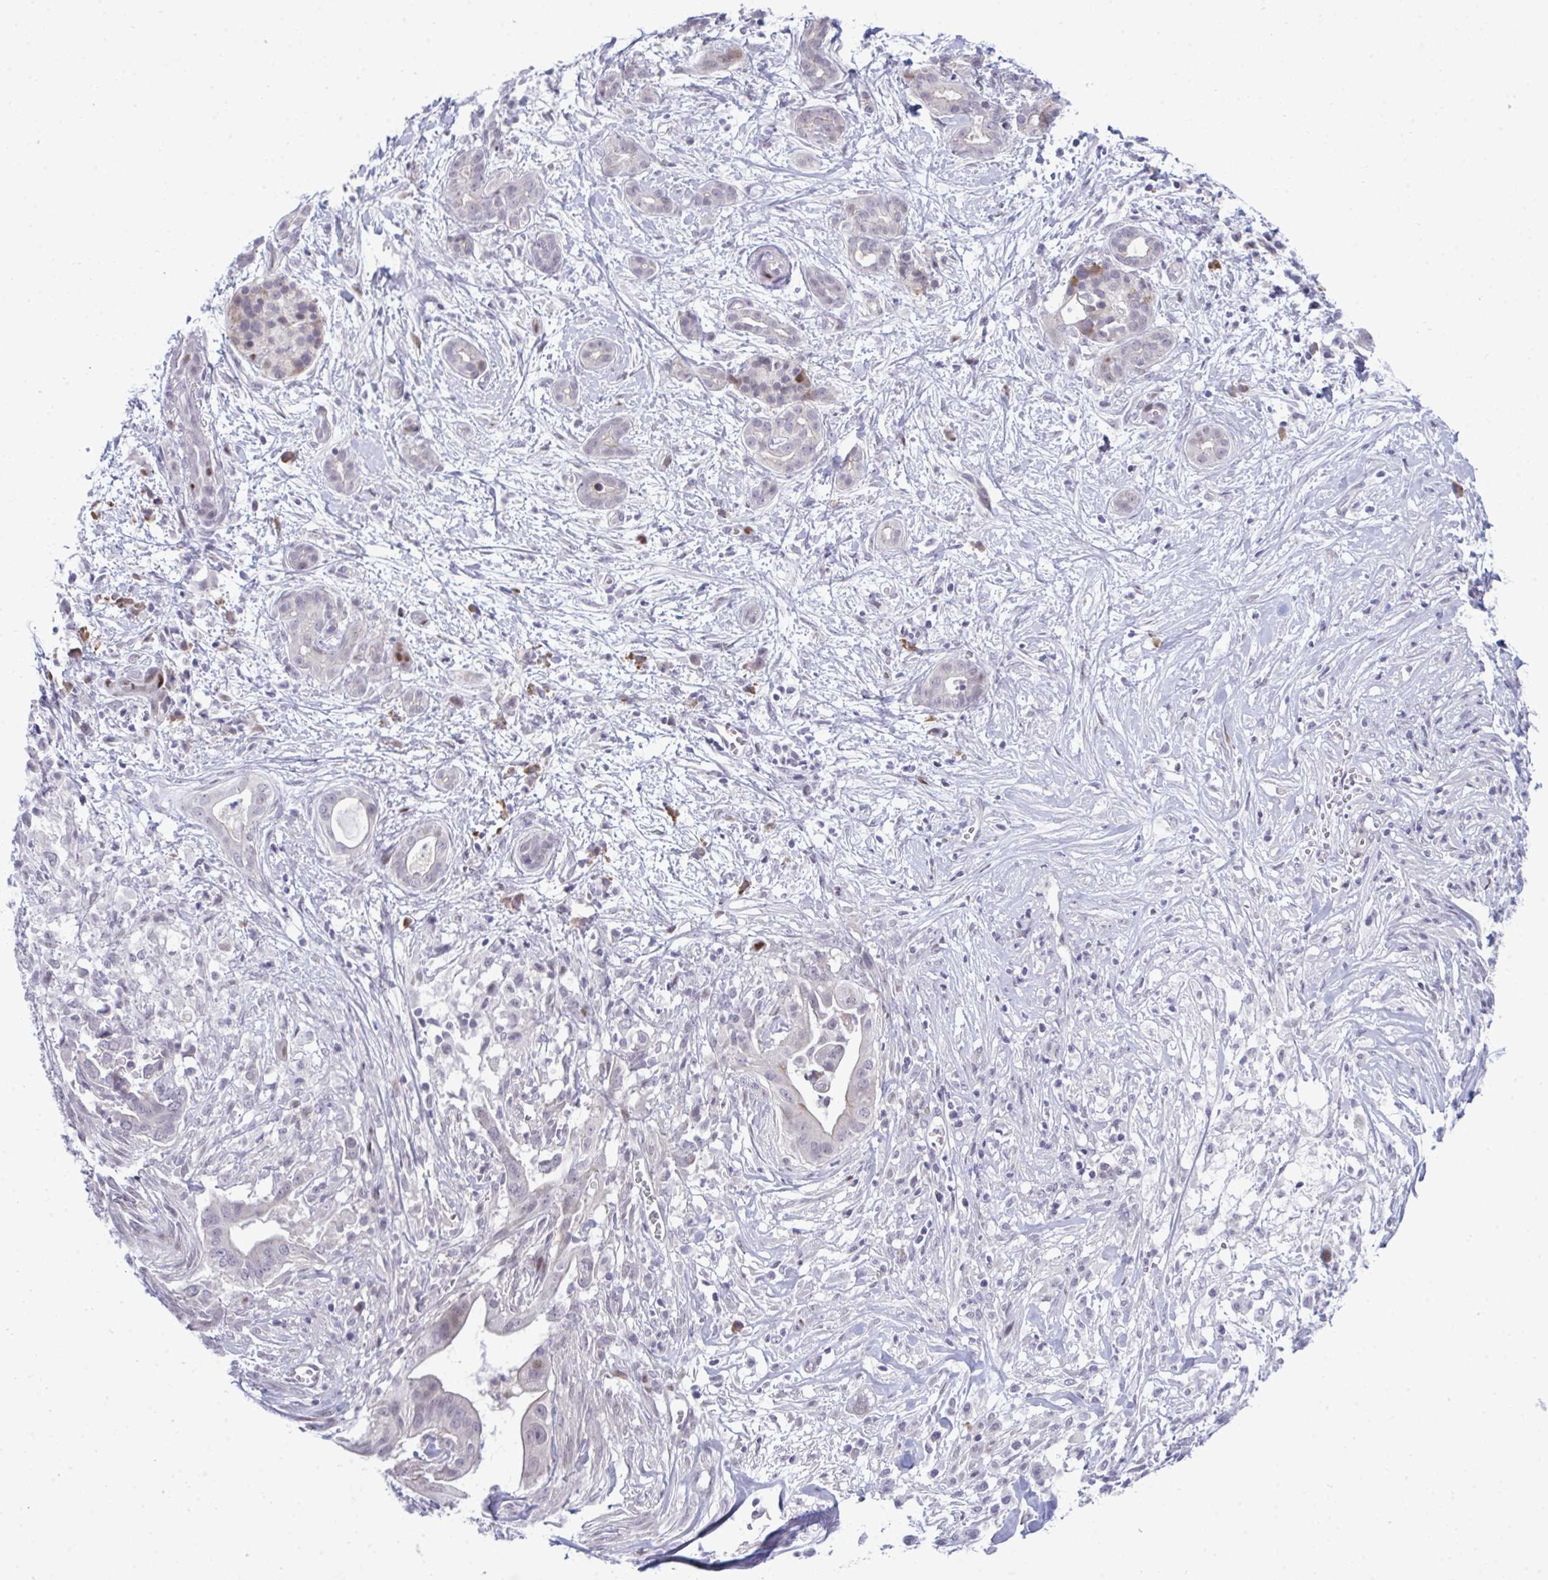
{"staining": {"intensity": "weak", "quantity": "<25%", "location": "nuclear"}, "tissue": "pancreatic cancer", "cell_type": "Tumor cells", "image_type": "cancer", "snomed": [{"axis": "morphology", "description": "Adenocarcinoma, NOS"}, {"axis": "topography", "description": "Pancreas"}], "caption": "Tumor cells are negative for brown protein staining in pancreatic adenocarcinoma.", "gene": "TAB1", "patient": {"sex": "male", "age": 61}}